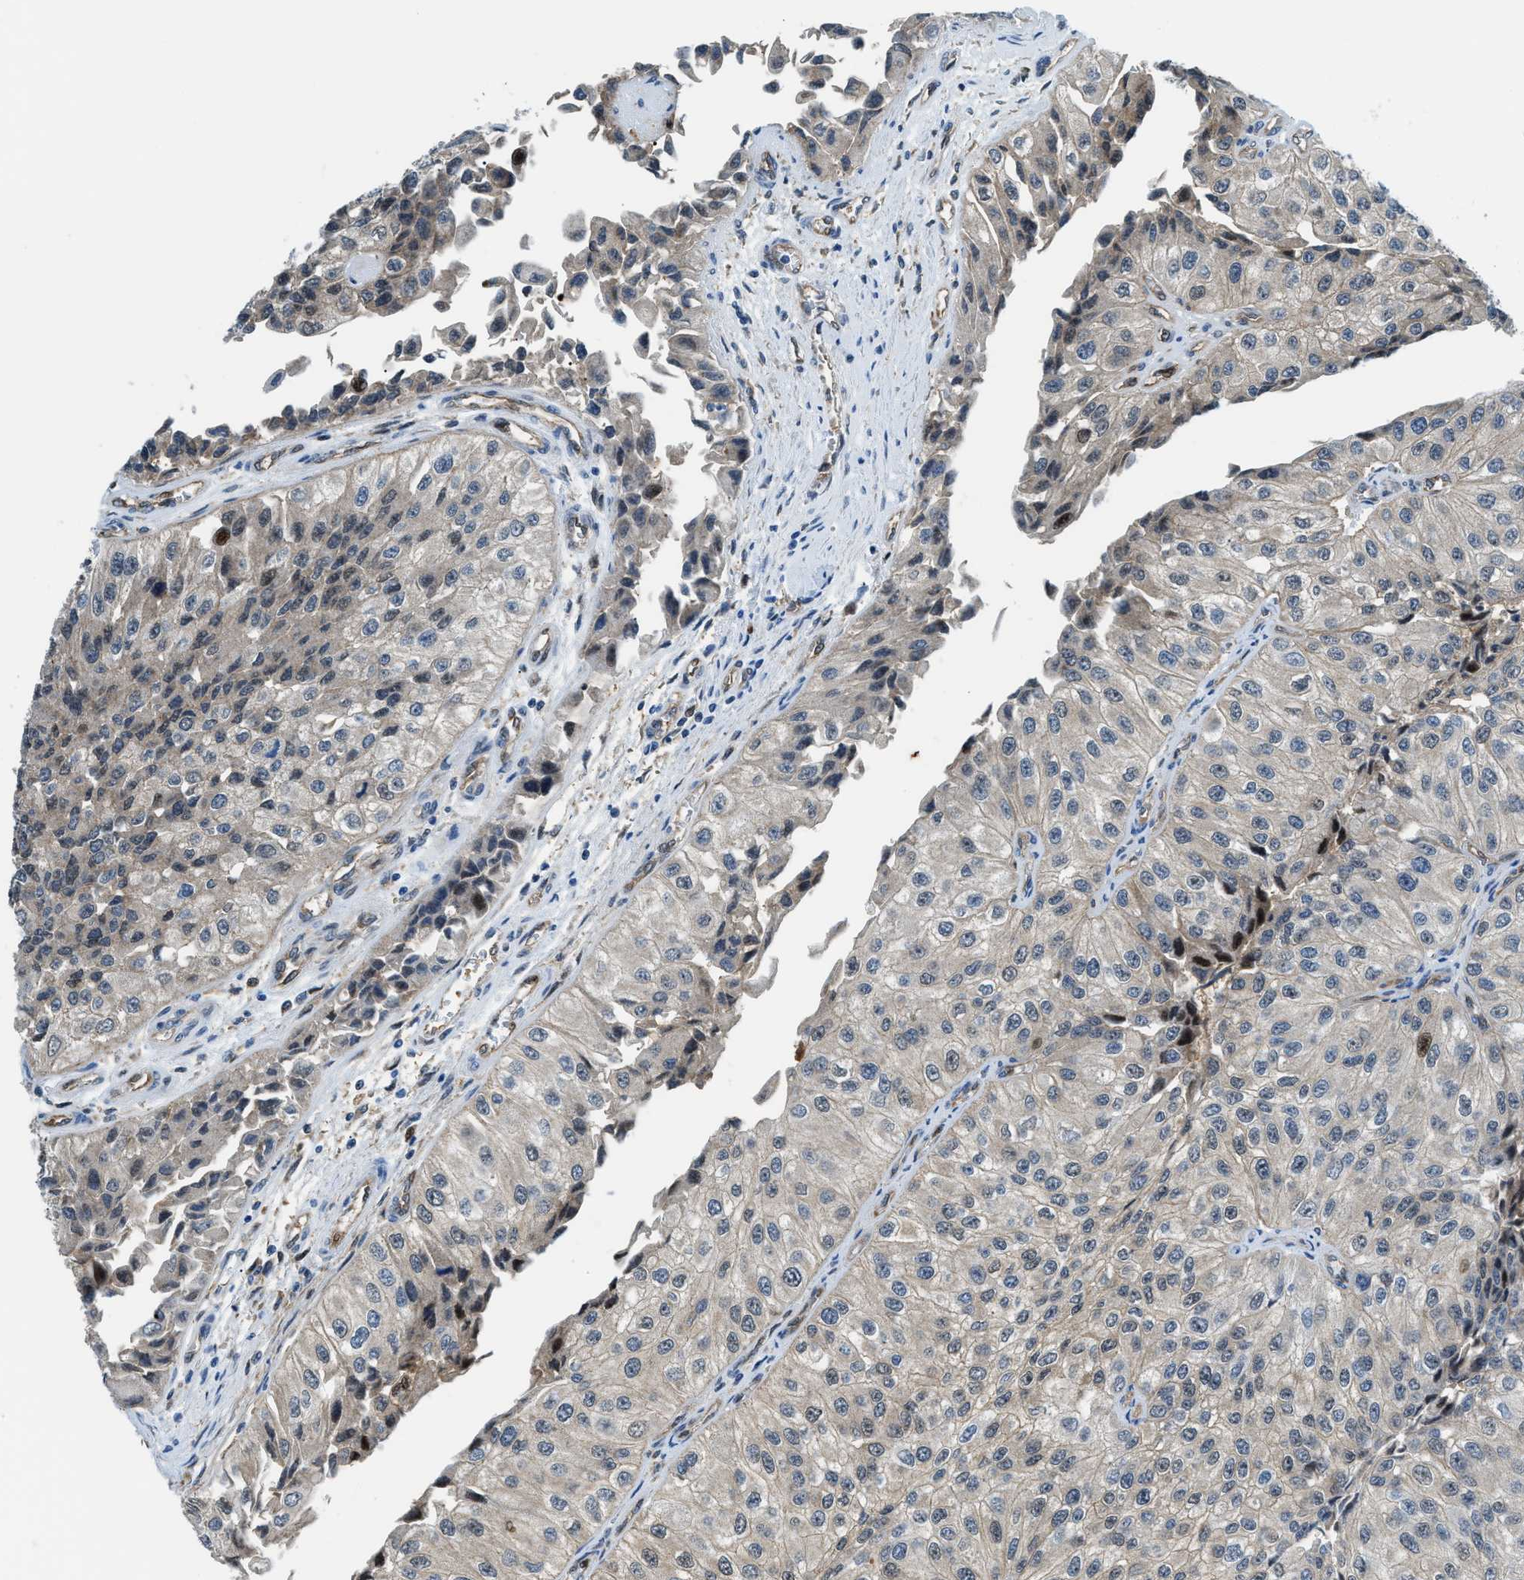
{"staining": {"intensity": "weak", "quantity": ">75%", "location": "cytoplasmic/membranous,nuclear"}, "tissue": "urothelial cancer", "cell_type": "Tumor cells", "image_type": "cancer", "snomed": [{"axis": "morphology", "description": "Urothelial carcinoma, High grade"}, {"axis": "topography", "description": "Kidney"}, {"axis": "topography", "description": "Urinary bladder"}], "caption": "This is an image of immunohistochemistry (IHC) staining of urothelial cancer, which shows weak positivity in the cytoplasmic/membranous and nuclear of tumor cells.", "gene": "YWHAE", "patient": {"sex": "male", "age": 77}}